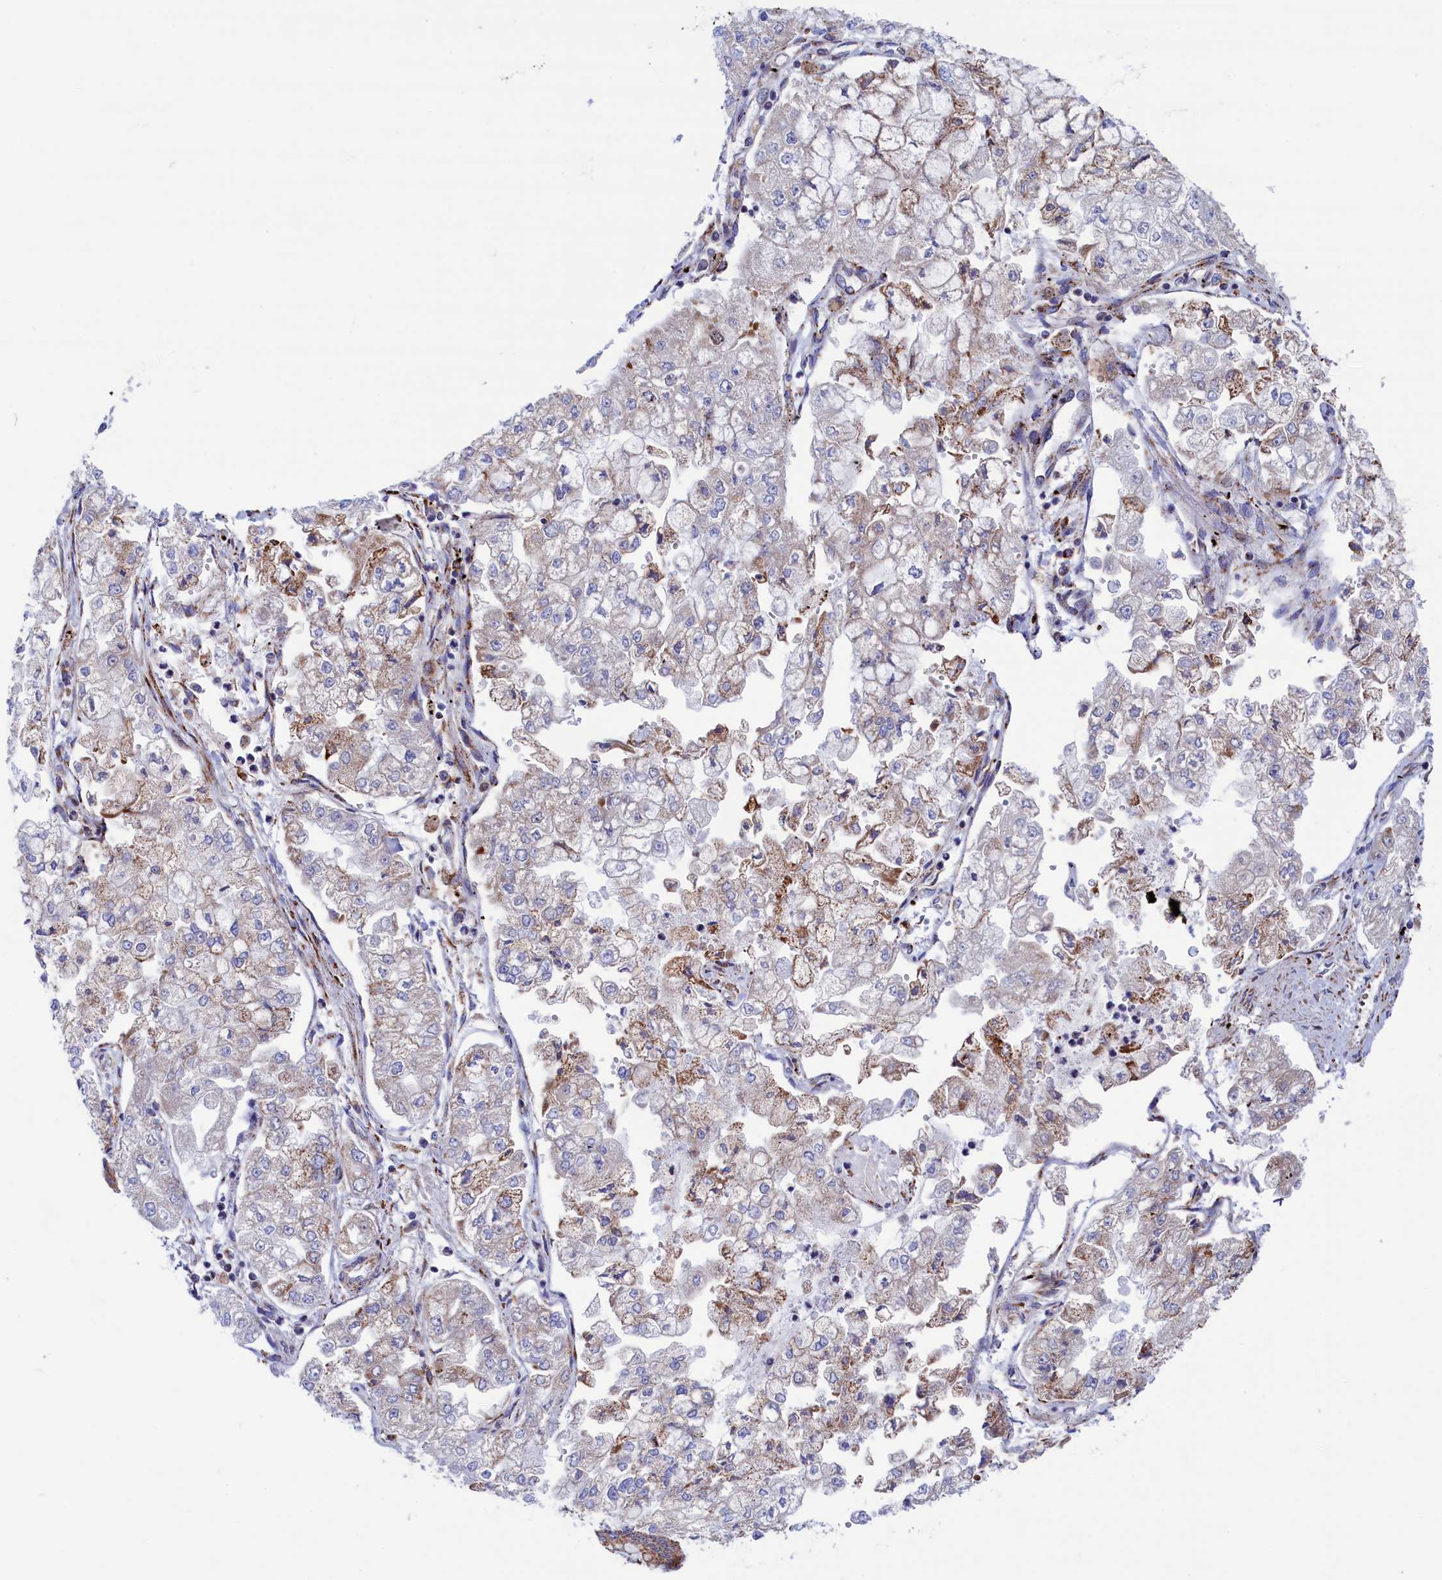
{"staining": {"intensity": "moderate", "quantity": "<25%", "location": "cytoplasmic/membranous"}, "tissue": "stomach cancer", "cell_type": "Tumor cells", "image_type": "cancer", "snomed": [{"axis": "morphology", "description": "Adenocarcinoma, NOS"}, {"axis": "topography", "description": "Stomach"}], "caption": "Human stomach cancer (adenocarcinoma) stained with a brown dye reveals moderate cytoplasmic/membranous positive positivity in about <25% of tumor cells.", "gene": "WDR83", "patient": {"sex": "male", "age": 76}}